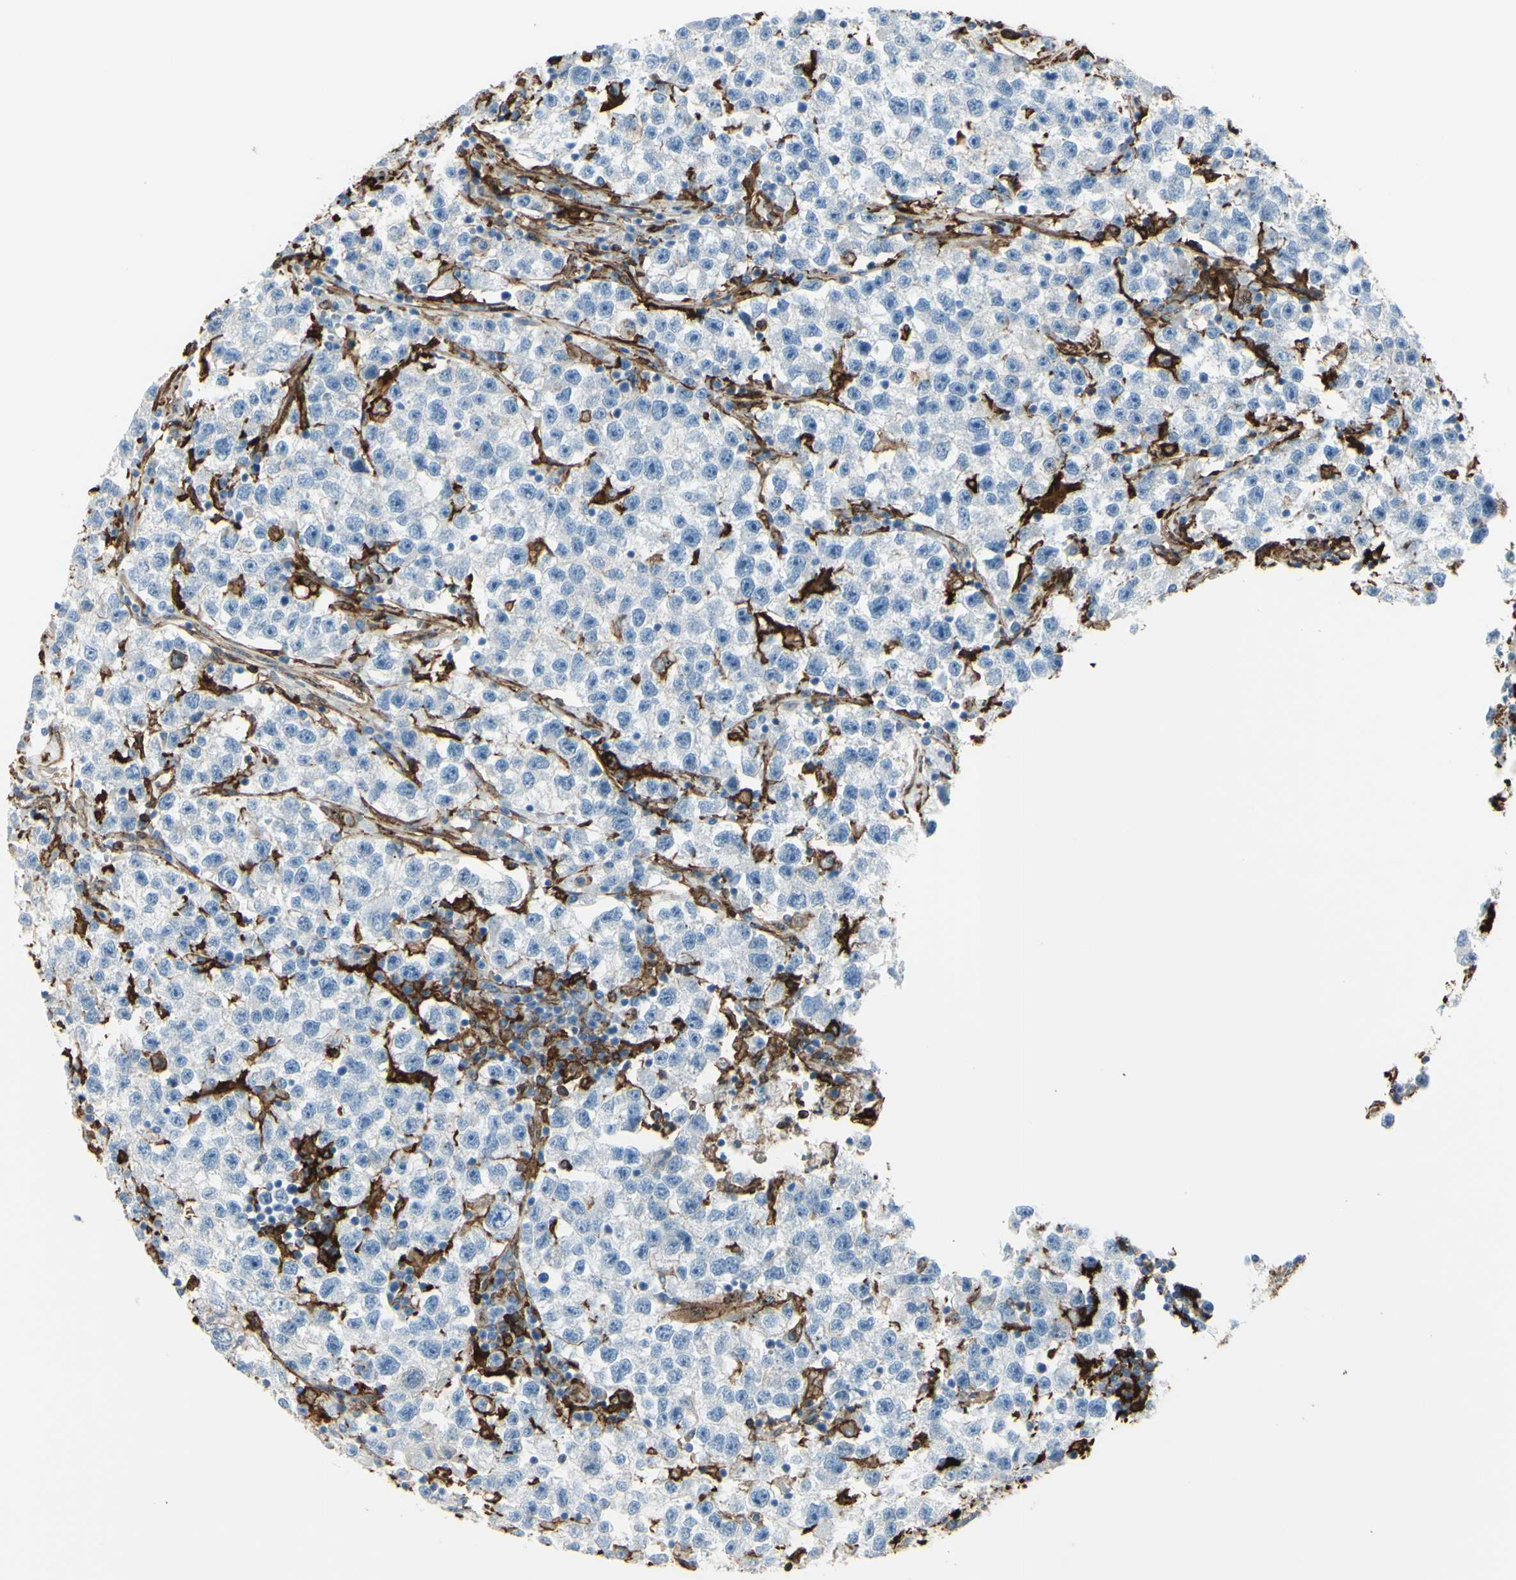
{"staining": {"intensity": "negative", "quantity": "none", "location": "none"}, "tissue": "testis cancer", "cell_type": "Tumor cells", "image_type": "cancer", "snomed": [{"axis": "morphology", "description": "Seminoma, NOS"}, {"axis": "topography", "description": "Testis"}], "caption": "Testis cancer was stained to show a protein in brown. There is no significant expression in tumor cells.", "gene": "GSN", "patient": {"sex": "male", "age": 22}}